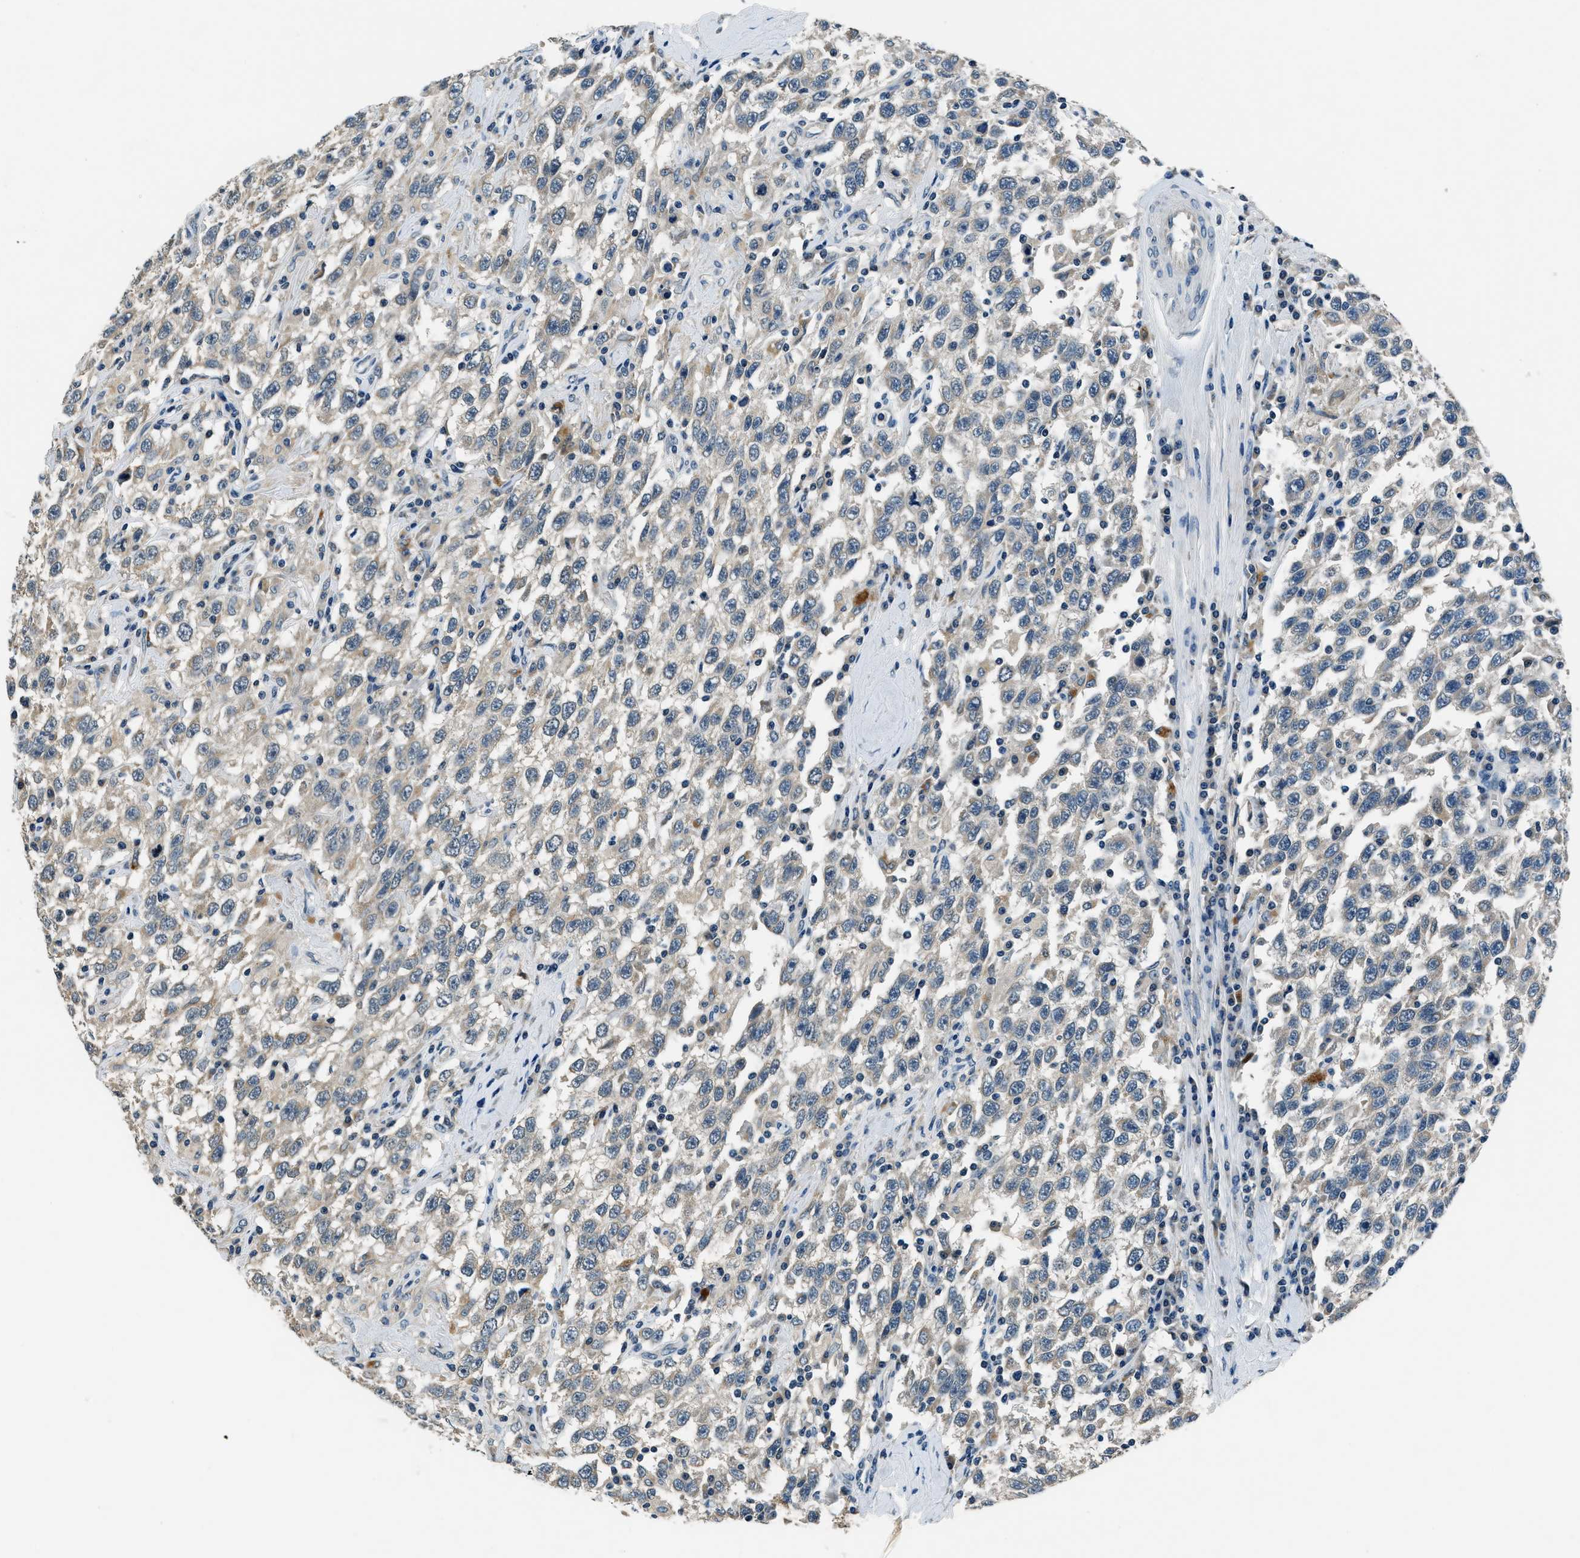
{"staining": {"intensity": "weak", "quantity": ">75%", "location": "cytoplasmic/membranous"}, "tissue": "testis cancer", "cell_type": "Tumor cells", "image_type": "cancer", "snomed": [{"axis": "morphology", "description": "Seminoma, NOS"}, {"axis": "topography", "description": "Testis"}], "caption": "The histopathology image demonstrates immunohistochemical staining of seminoma (testis). There is weak cytoplasmic/membranous positivity is appreciated in about >75% of tumor cells.", "gene": "NME8", "patient": {"sex": "male", "age": 41}}